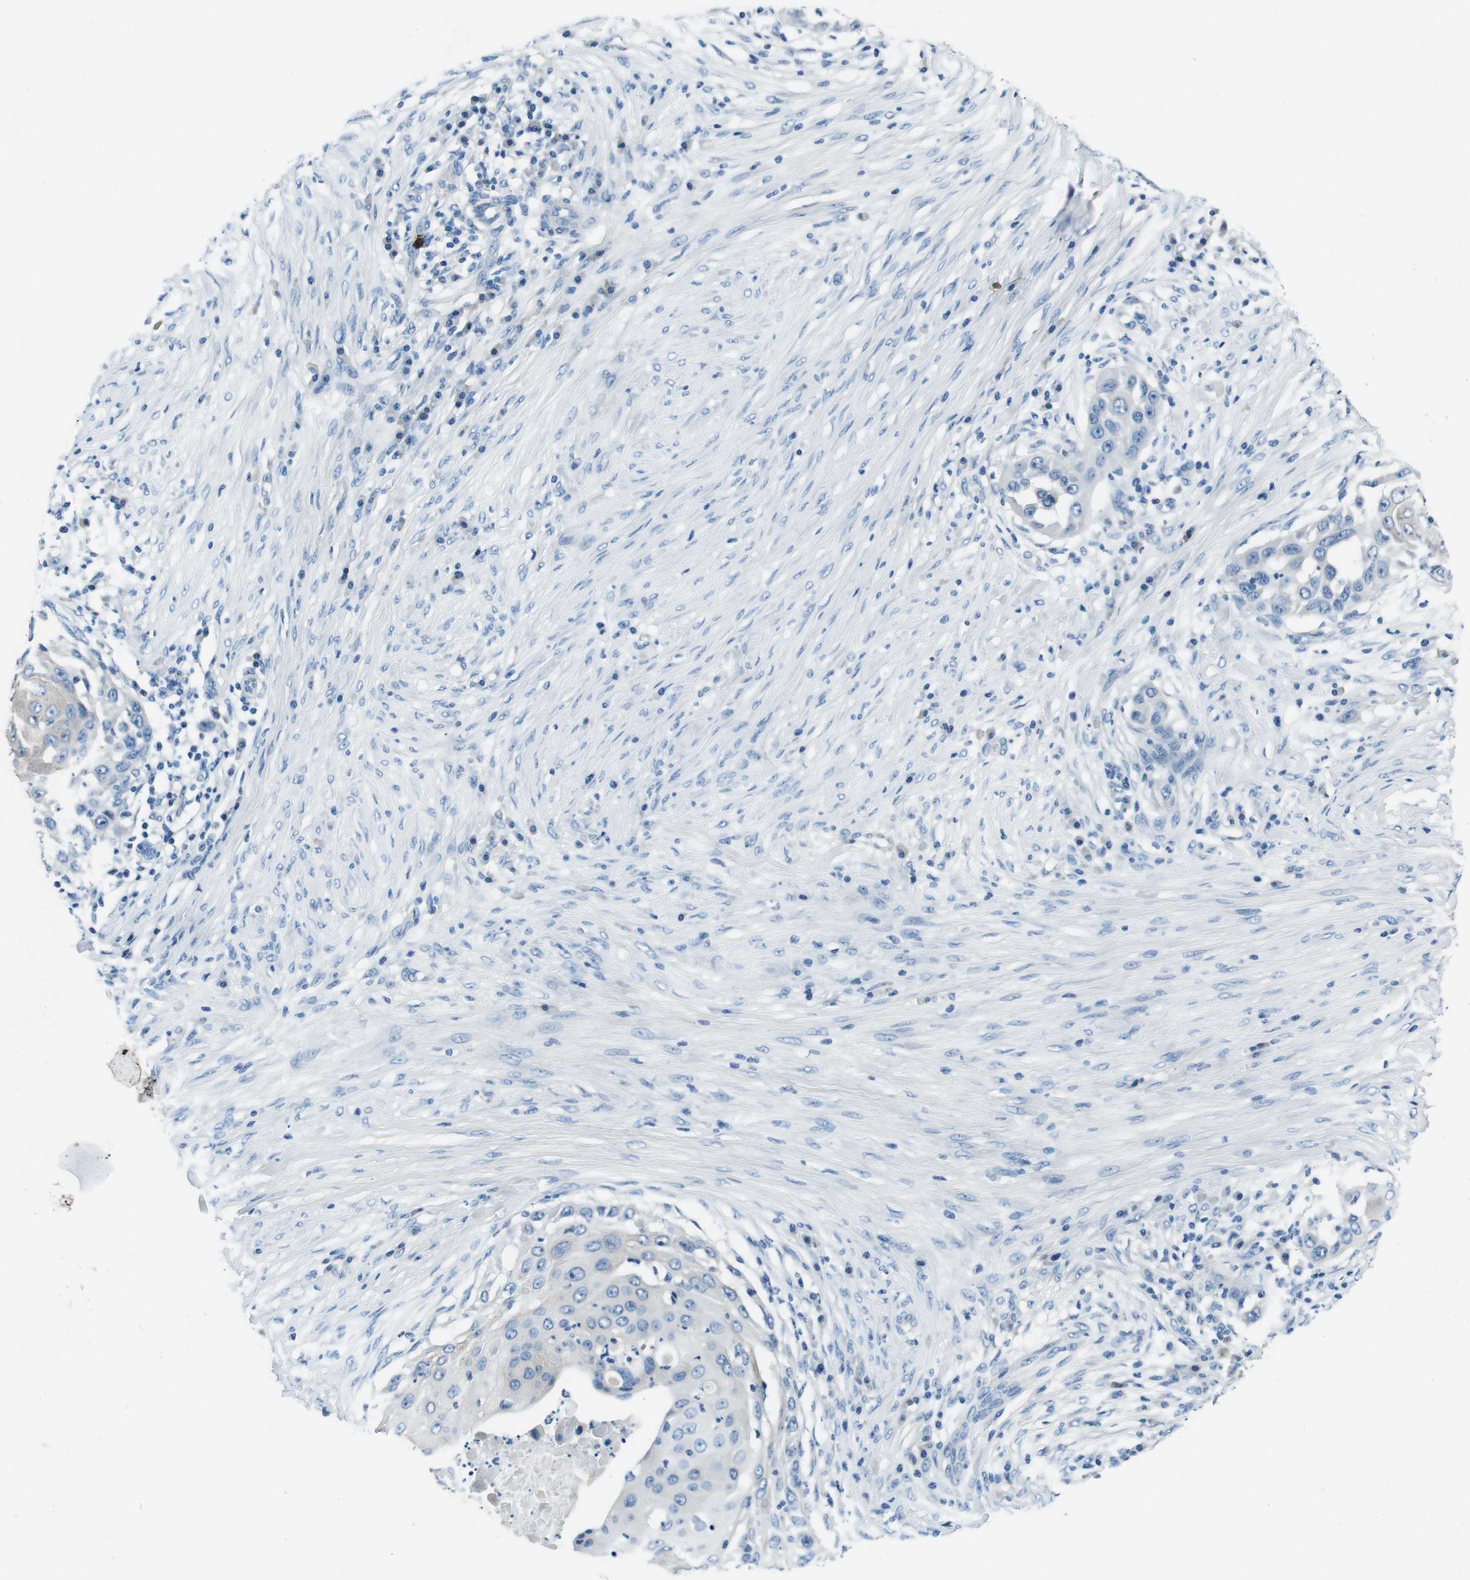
{"staining": {"intensity": "negative", "quantity": "none", "location": "none"}, "tissue": "skin cancer", "cell_type": "Tumor cells", "image_type": "cancer", "snomed": [{"axis": "morphology", "description": "Squamous cell carcinoma, NOS"}, {"axis": "topography", "description": "Skin"}], "caption": "Skin cancer was stained to show a protein in brown. There is no significant expression in tumor cells.", "gene": "CASQ1", "patient": {"sex": "female", "age": 44}}